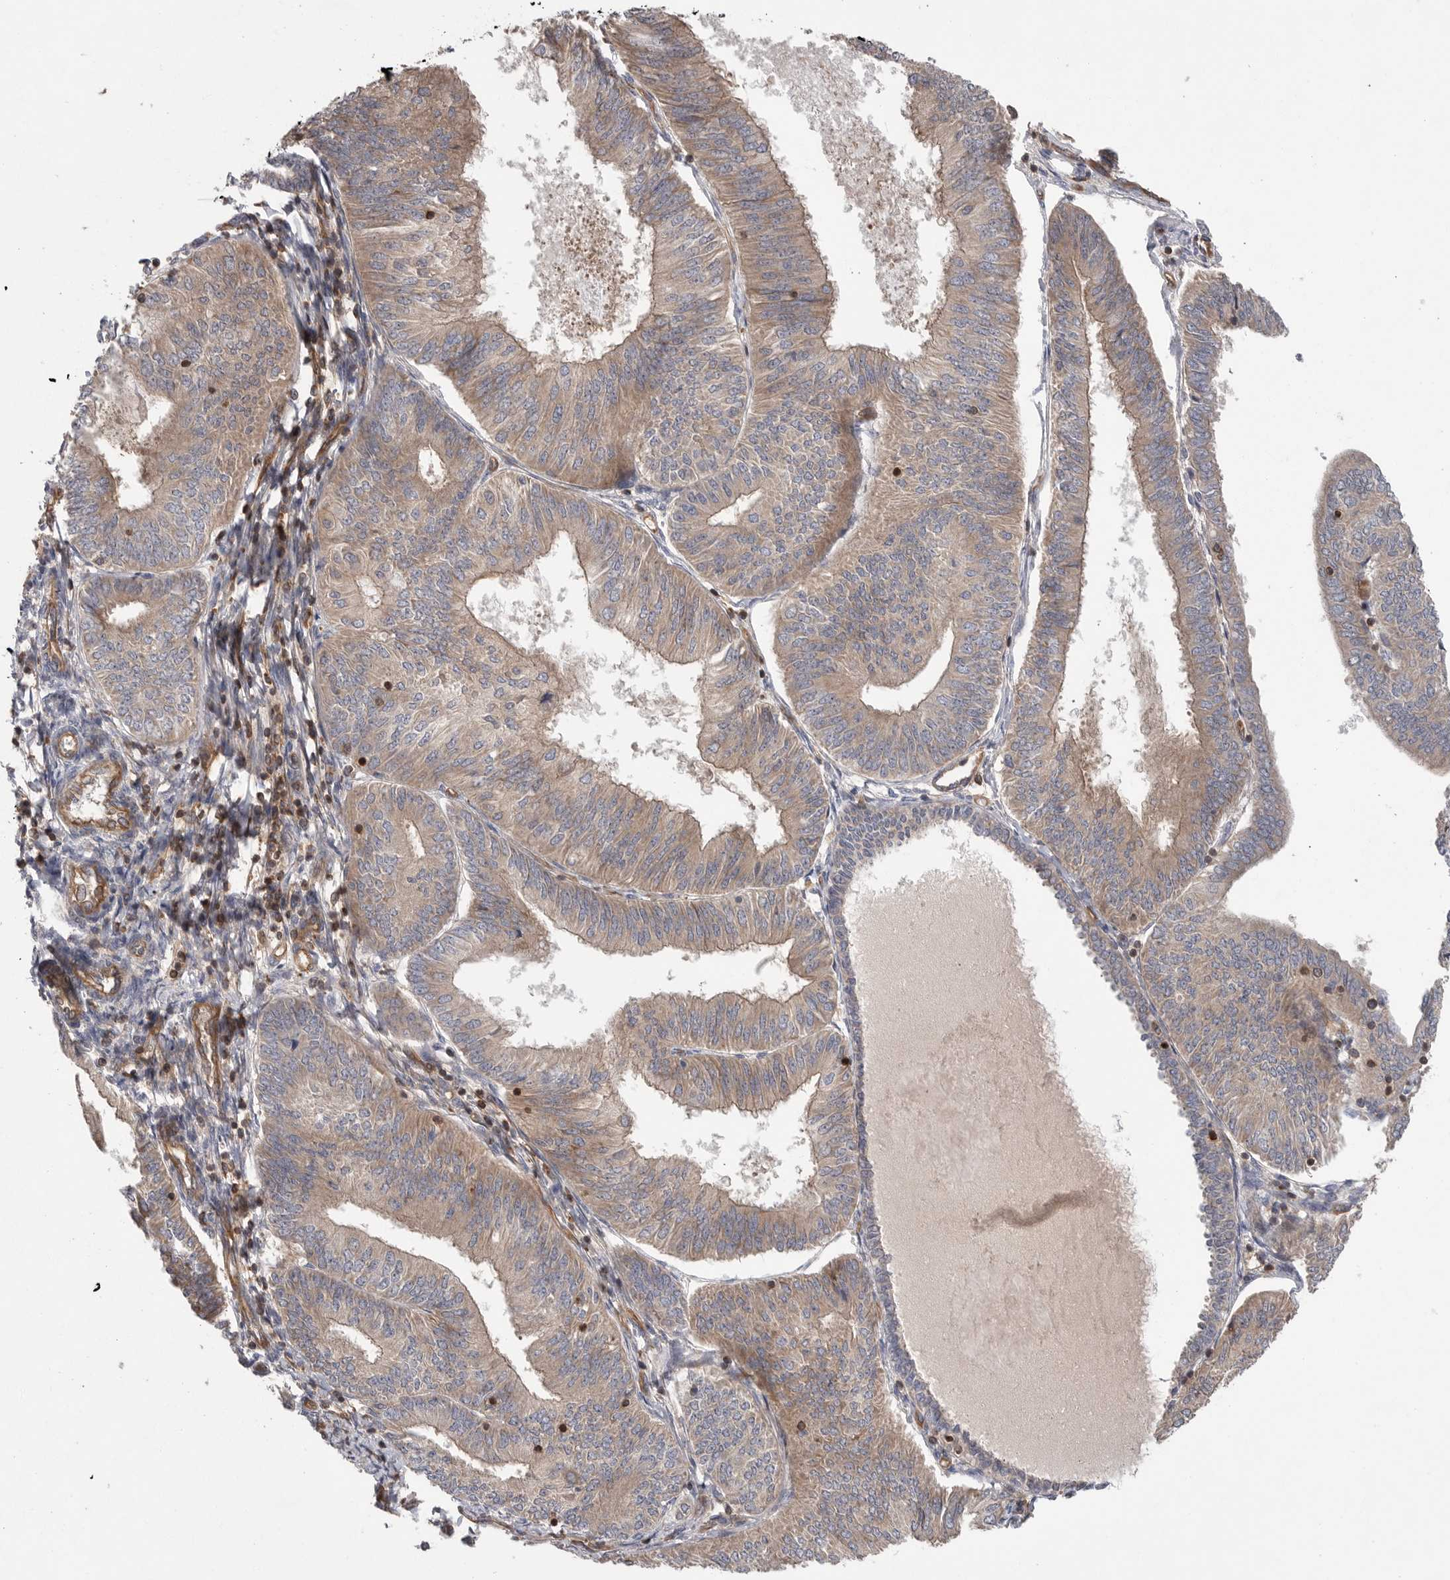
{"staining": {"intensity": "weak", "quantity": ">75%", "location": "cytoplasmic/membranous"}, "tissue": "endometrial cancer", "cell_type": "Tumor cells", "image_type": "cancer", "snomed": [{"axis": "morphology", "description": "Adenocarcinoma, NOS"}, {"axis": "topography", "description": "Endometrium"}], "caption": "Immunohistochemistry (IHC) (DAB) staining of human endometrial cancer shows weak cytoplasmic/membranous protein positivity in approximately >75% of tumor cells.", "gene": "PRKCH", "patient": {"sex": "female", "age": 58}}